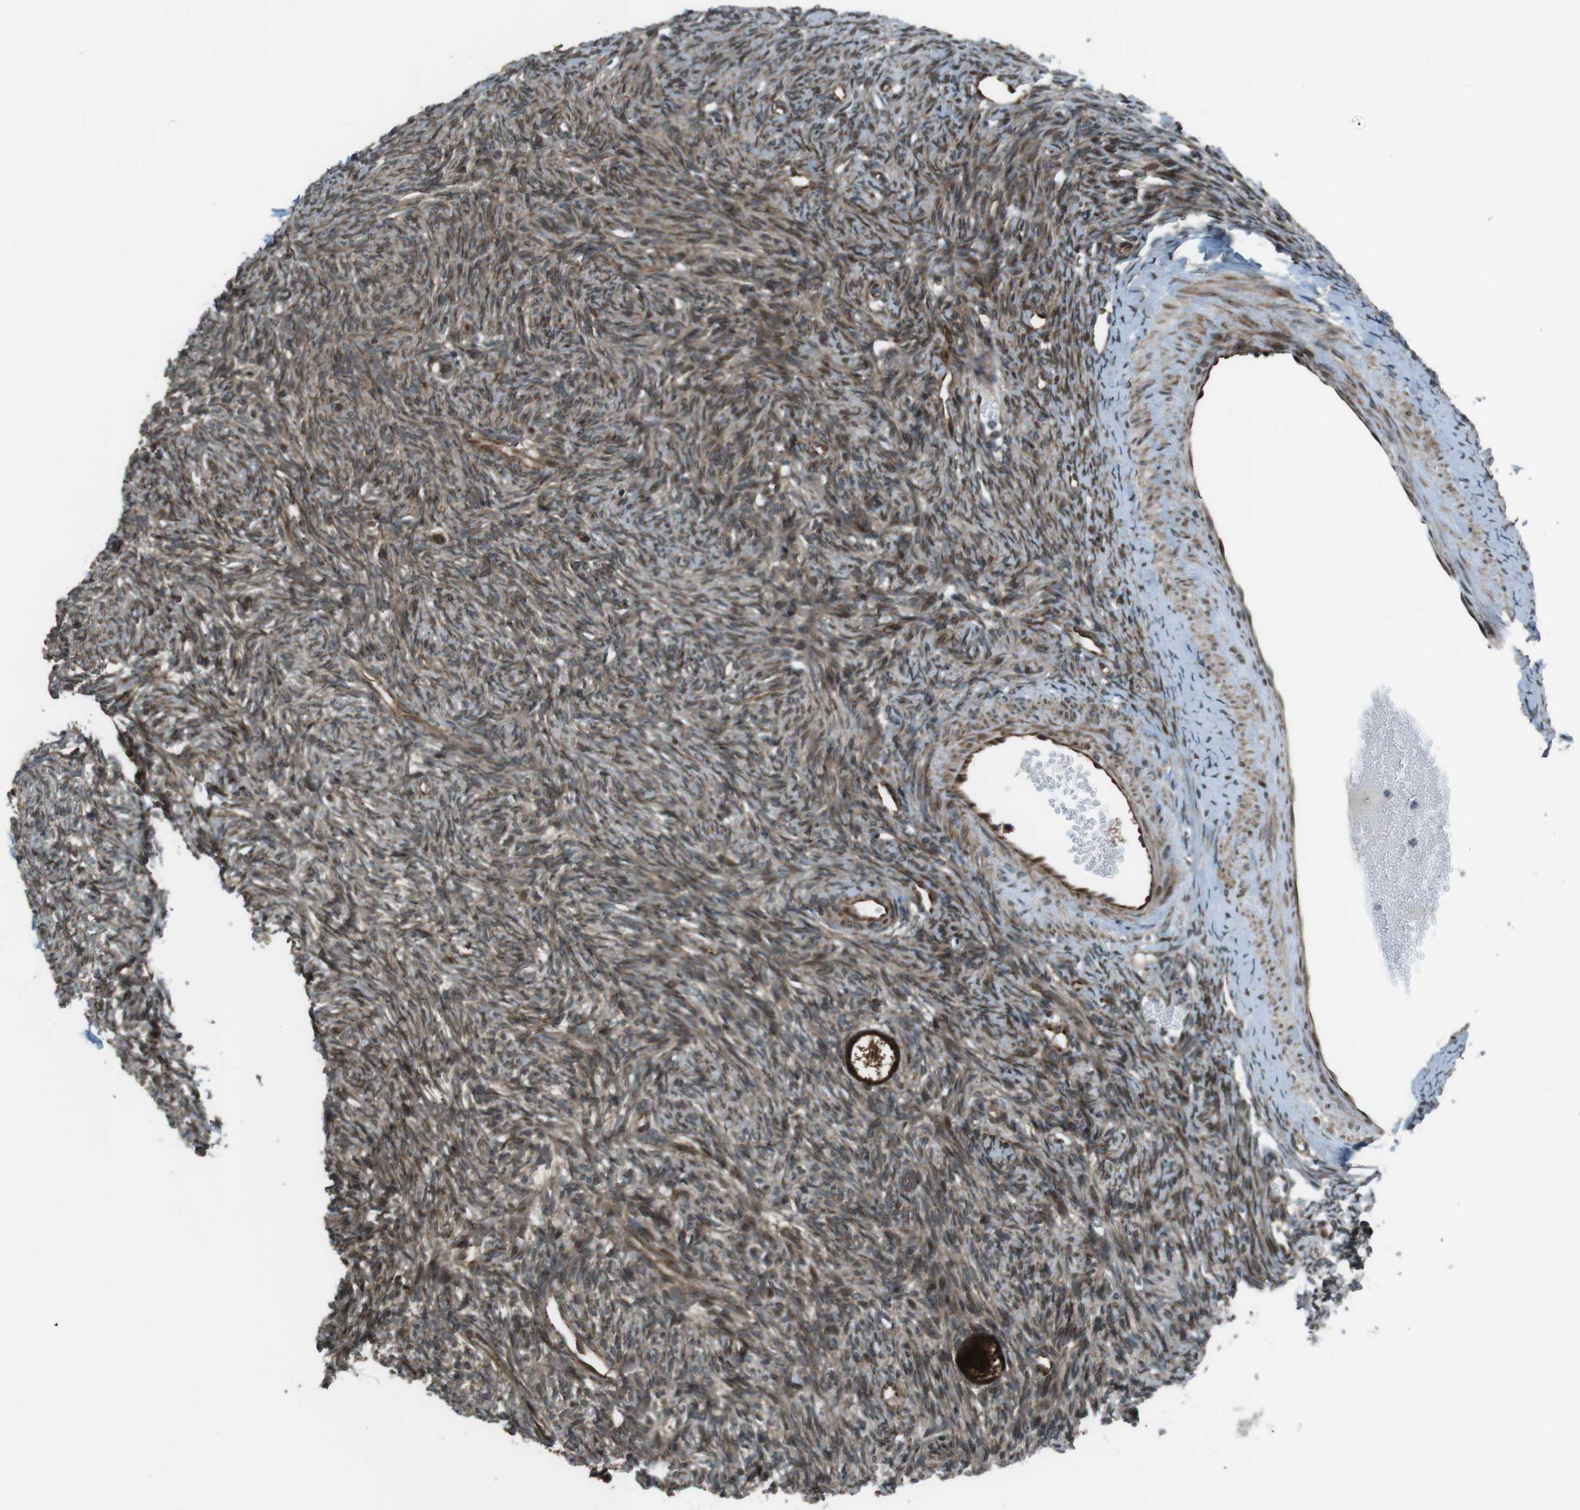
{"staining": {"intensity": "strong", "quantity": ">75%", "location": "cytoplasmic/membranous"}, "tissue": "ovary", "cell_type": "Follicle cells", "image_type": "normal", "snomed": [{"axis": "morphology", "description": "Normal tissue, NOS"}, {"axis": "topography", "description": "Ovary"}], "caption": "Brown immunohistochemical staining in benign ovary reveals strong cytoplasmic/membranous expression in approximately >75% of follicle cells.", "gene": "ZNF330", "patient": {"sex": "female", "age": 33}}